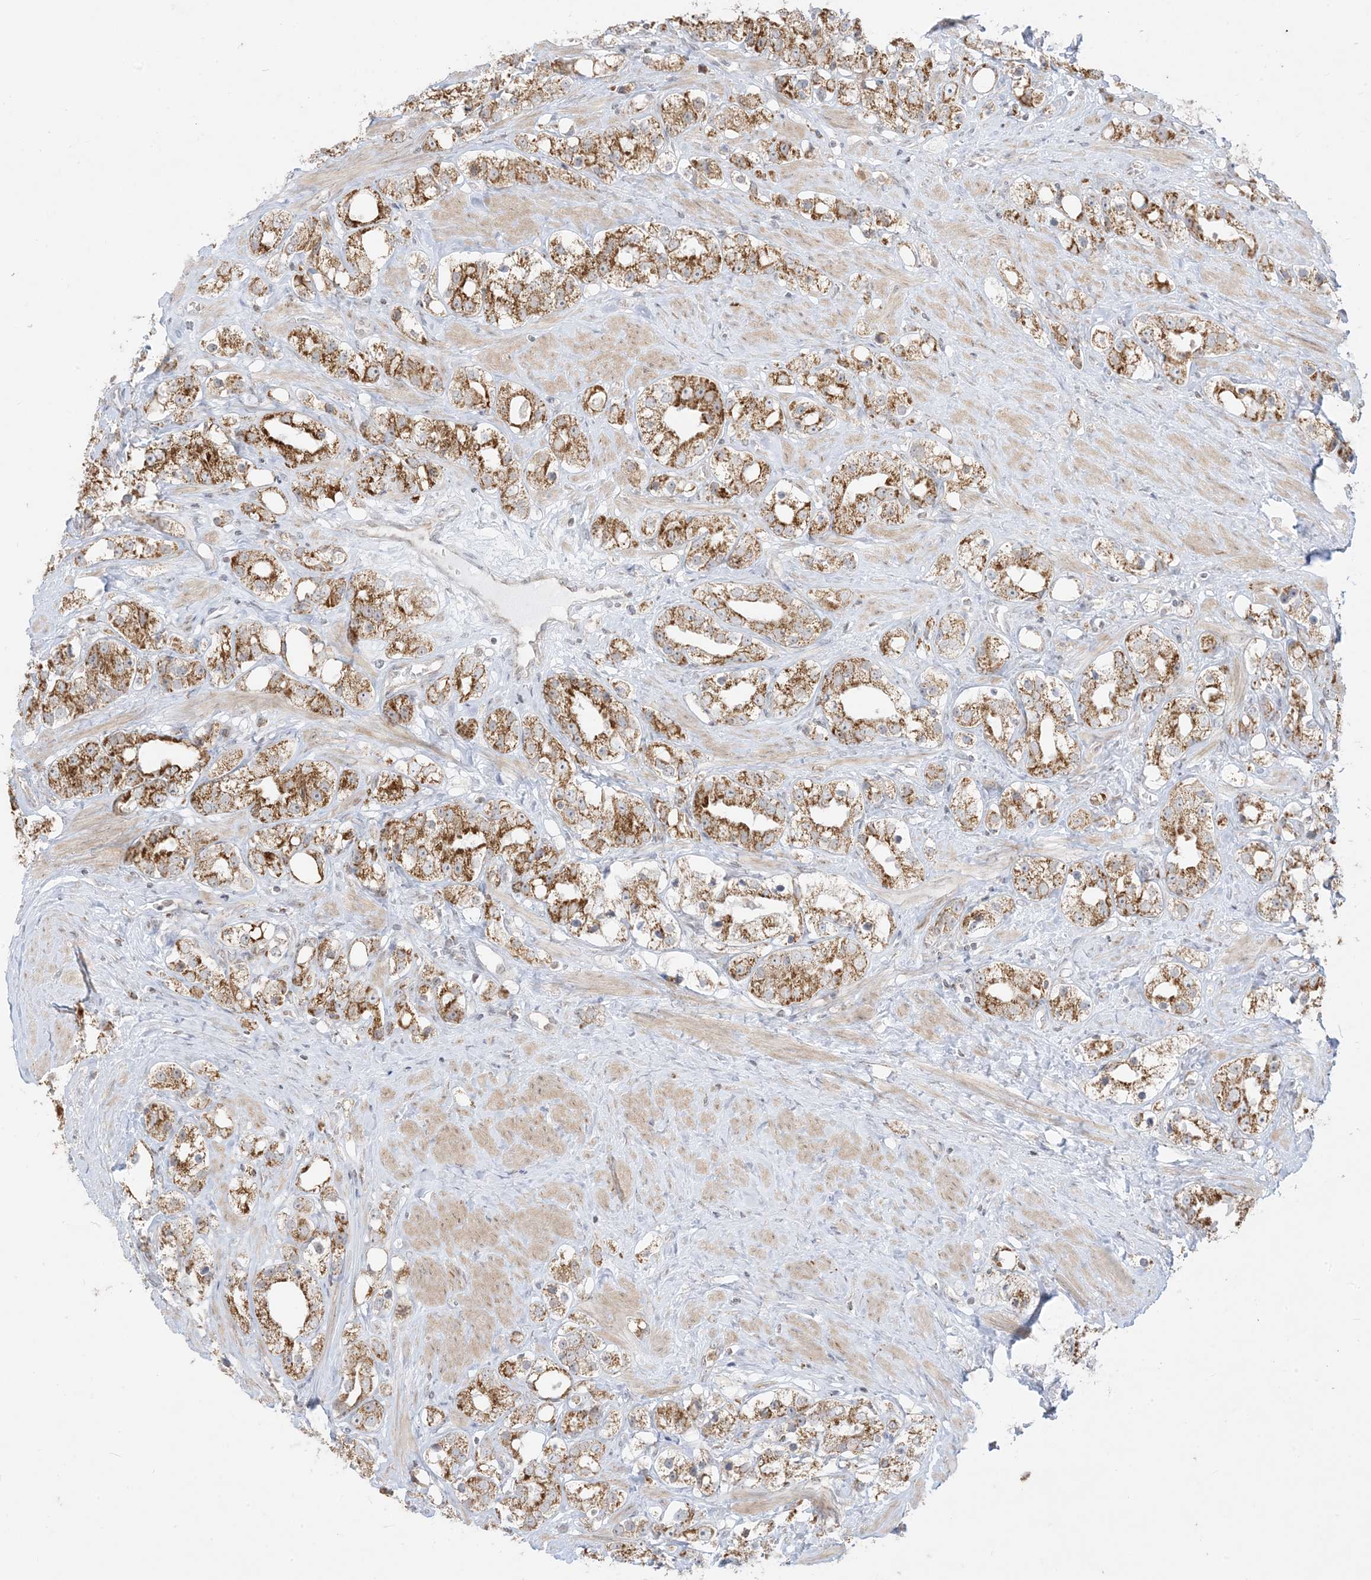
{"staining": {"intensity": "moderate", "quantity": ">75%", "location": "cytoplasmic/membranous"}, "tissue": "prostate cancer", "cell_type": "Tumor cells", "image_type": "cancer", "snomed": [{"axis": "morphology", "description": "Adenocarcinoma, NOS"}, {"axis": "topography", "description": "Prostate"}], "caption": "Protein expression analysis of prostate adenocarcinoma demonstrates moderate cytoplasmic/membranous staining in about >75% of tumor cells.", "gene": "KANSL3", "patient": {"sex": "male", "age": 79}}